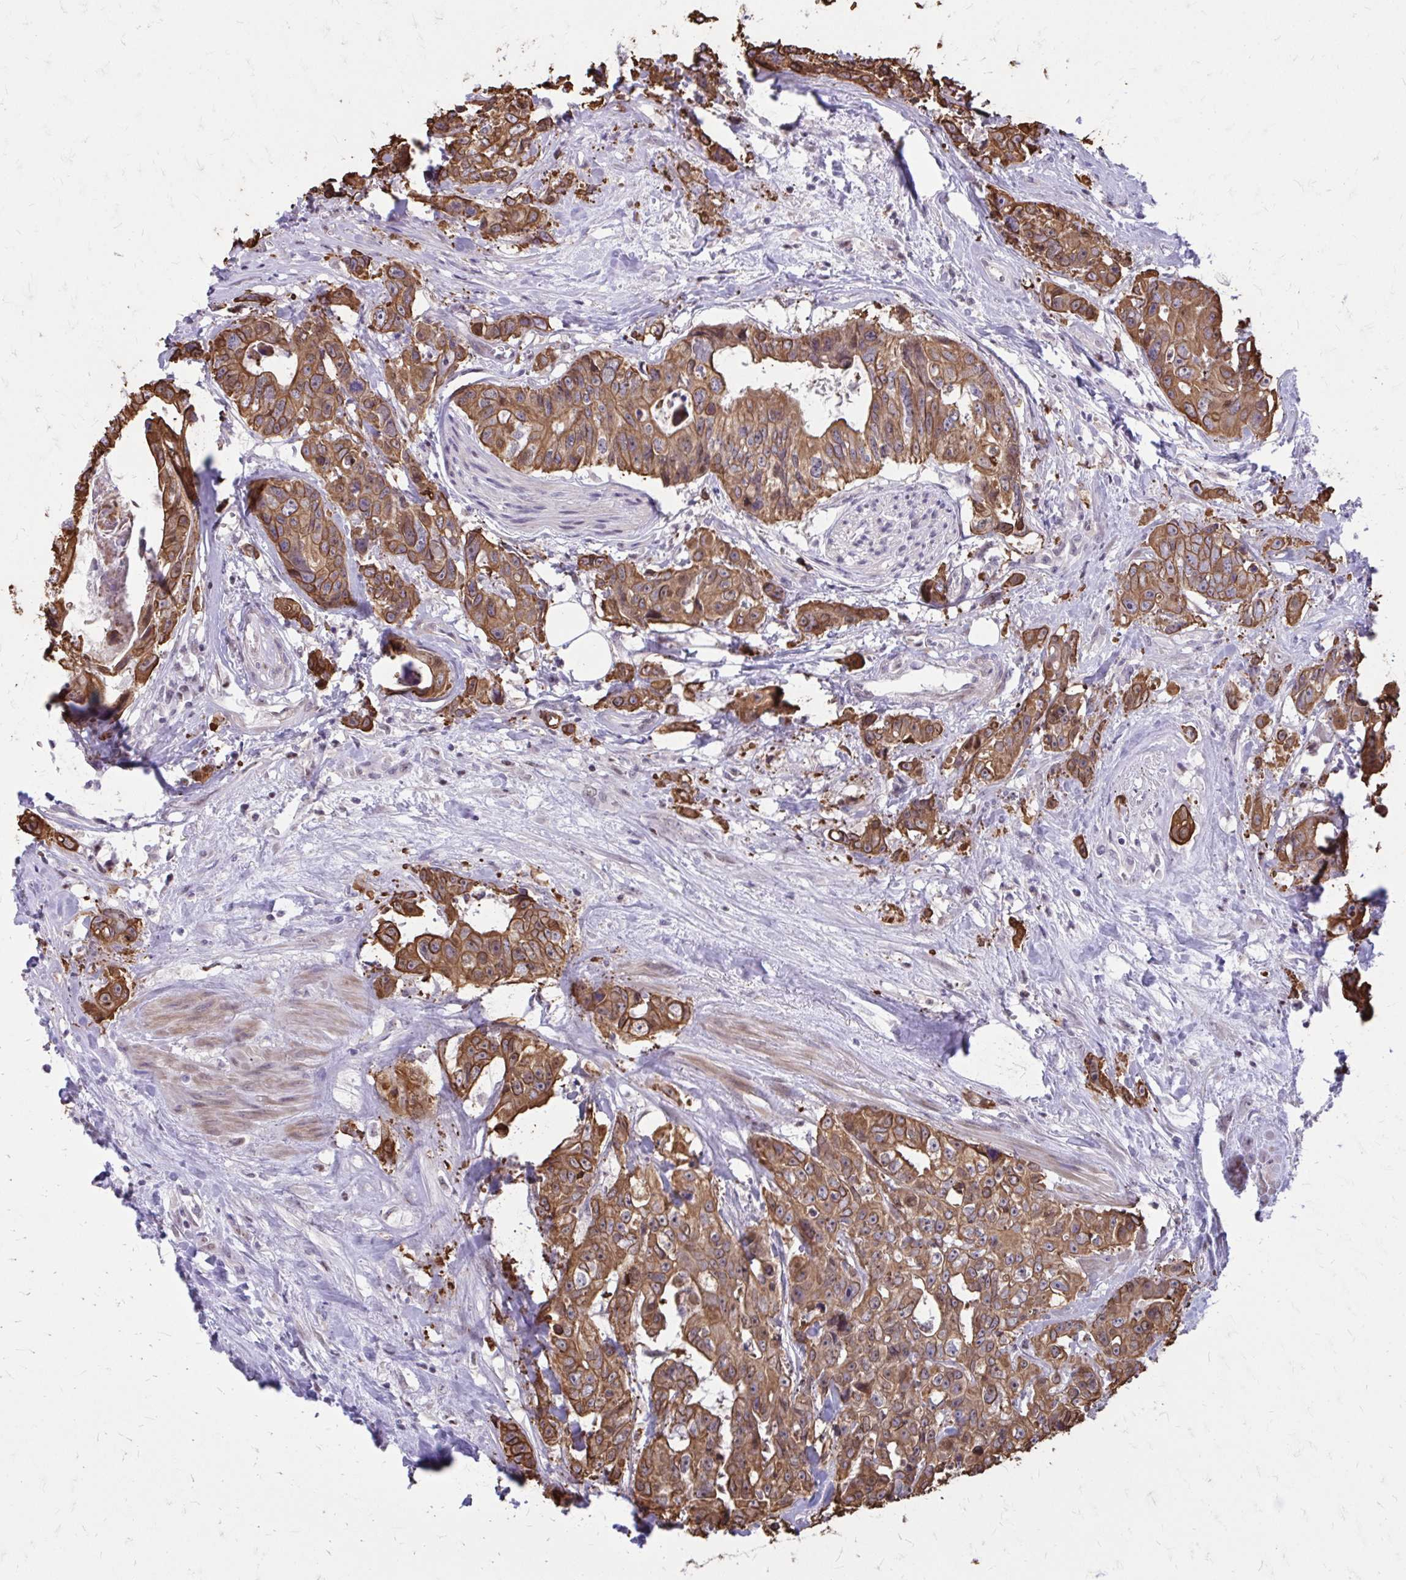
{"staining": {"intensity": "moderate", "quantity": ">75%", "location": "cytoplasmic/membranous"}, "tissue": "colorectal cancer", "cell_type": "Tumor cells", "image_type": "cancer", "snomed": [{"axis": "morphology", "description": "Adenocarcinoma, NOS"}, {"axis": "topography", "description": "Rectum"}], "caption": "About >75% of tumor cells in human colorectal cancer show moderate cytoplasmic/membranous protein positivity as visualized by brown immunohistochemical staining.", "gene": "ANKRD30B", "patient": {"sex": "female", "age": 62}}